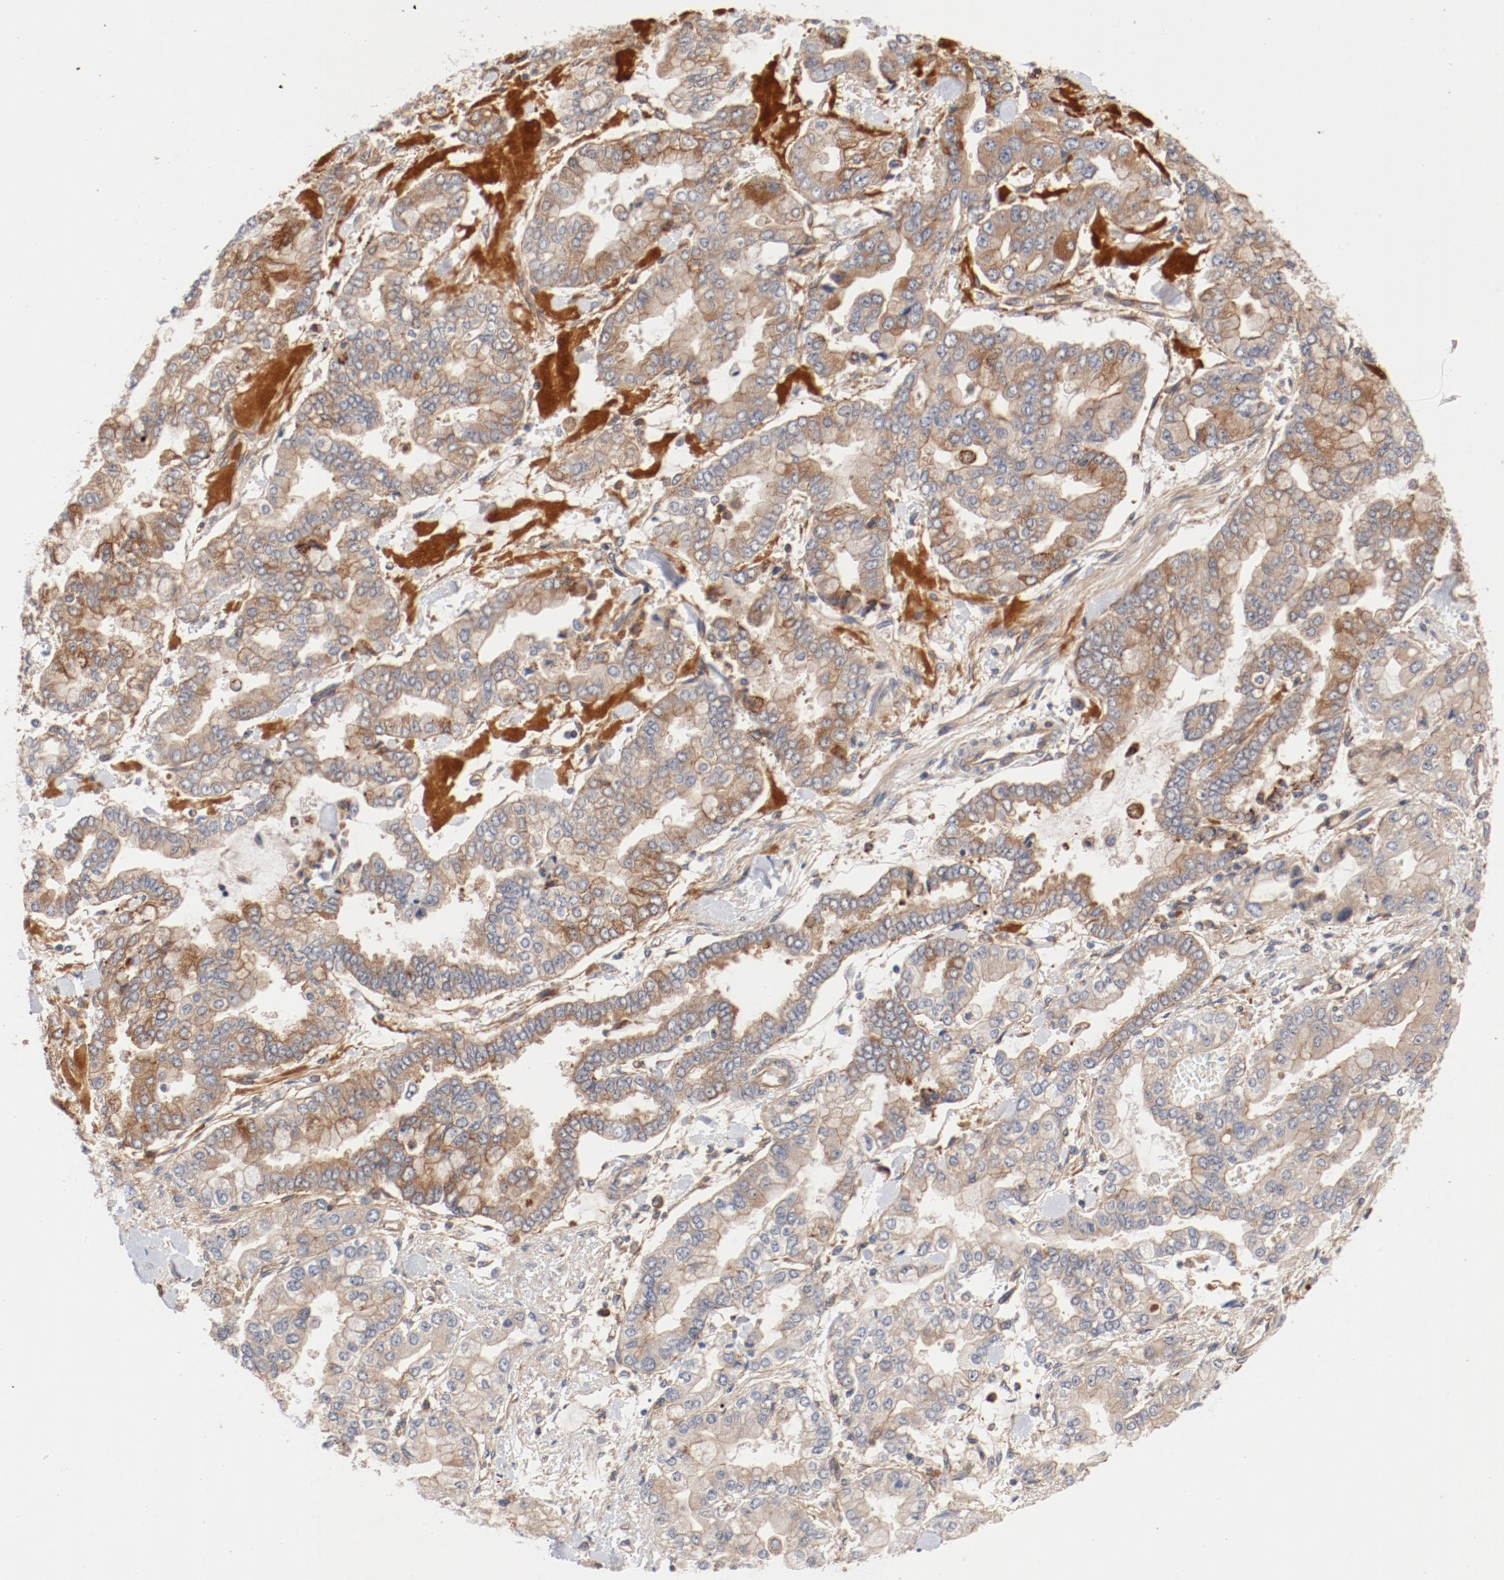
{"staining": {"intensity": "weak", "quantity": ">75%", "location": "cytoplasmic/membranous"}, "tissue": "stomach cancer", "cell_type": "Tumor cells", "image_type": "cancer", "snomed": [{"axis": "morphology", "description": "Normal tissue, NOS"}, {"axis": "morphology", "description": "Adenocarcinoma, NOS"}, {"axis": "topography", "description": "Stomach, upper"}, {"axis": "topography", "description": "Stomach"}], "caption": "IHC staining of stomach cancer, which demonstrates low levels of weak cytoplasmic/membranous expression in approximately >75% of tumor cells indicating weak cytoplasmic/membranous protein positivity. The staining was performed using DAB (3,3'-diaminobenzidine) (brown) for protein detection and nuclei were counterstained in hematoxylin (blue).", "gene": "PITPNM2", "patient": {"sex": "male", "age": 76}}